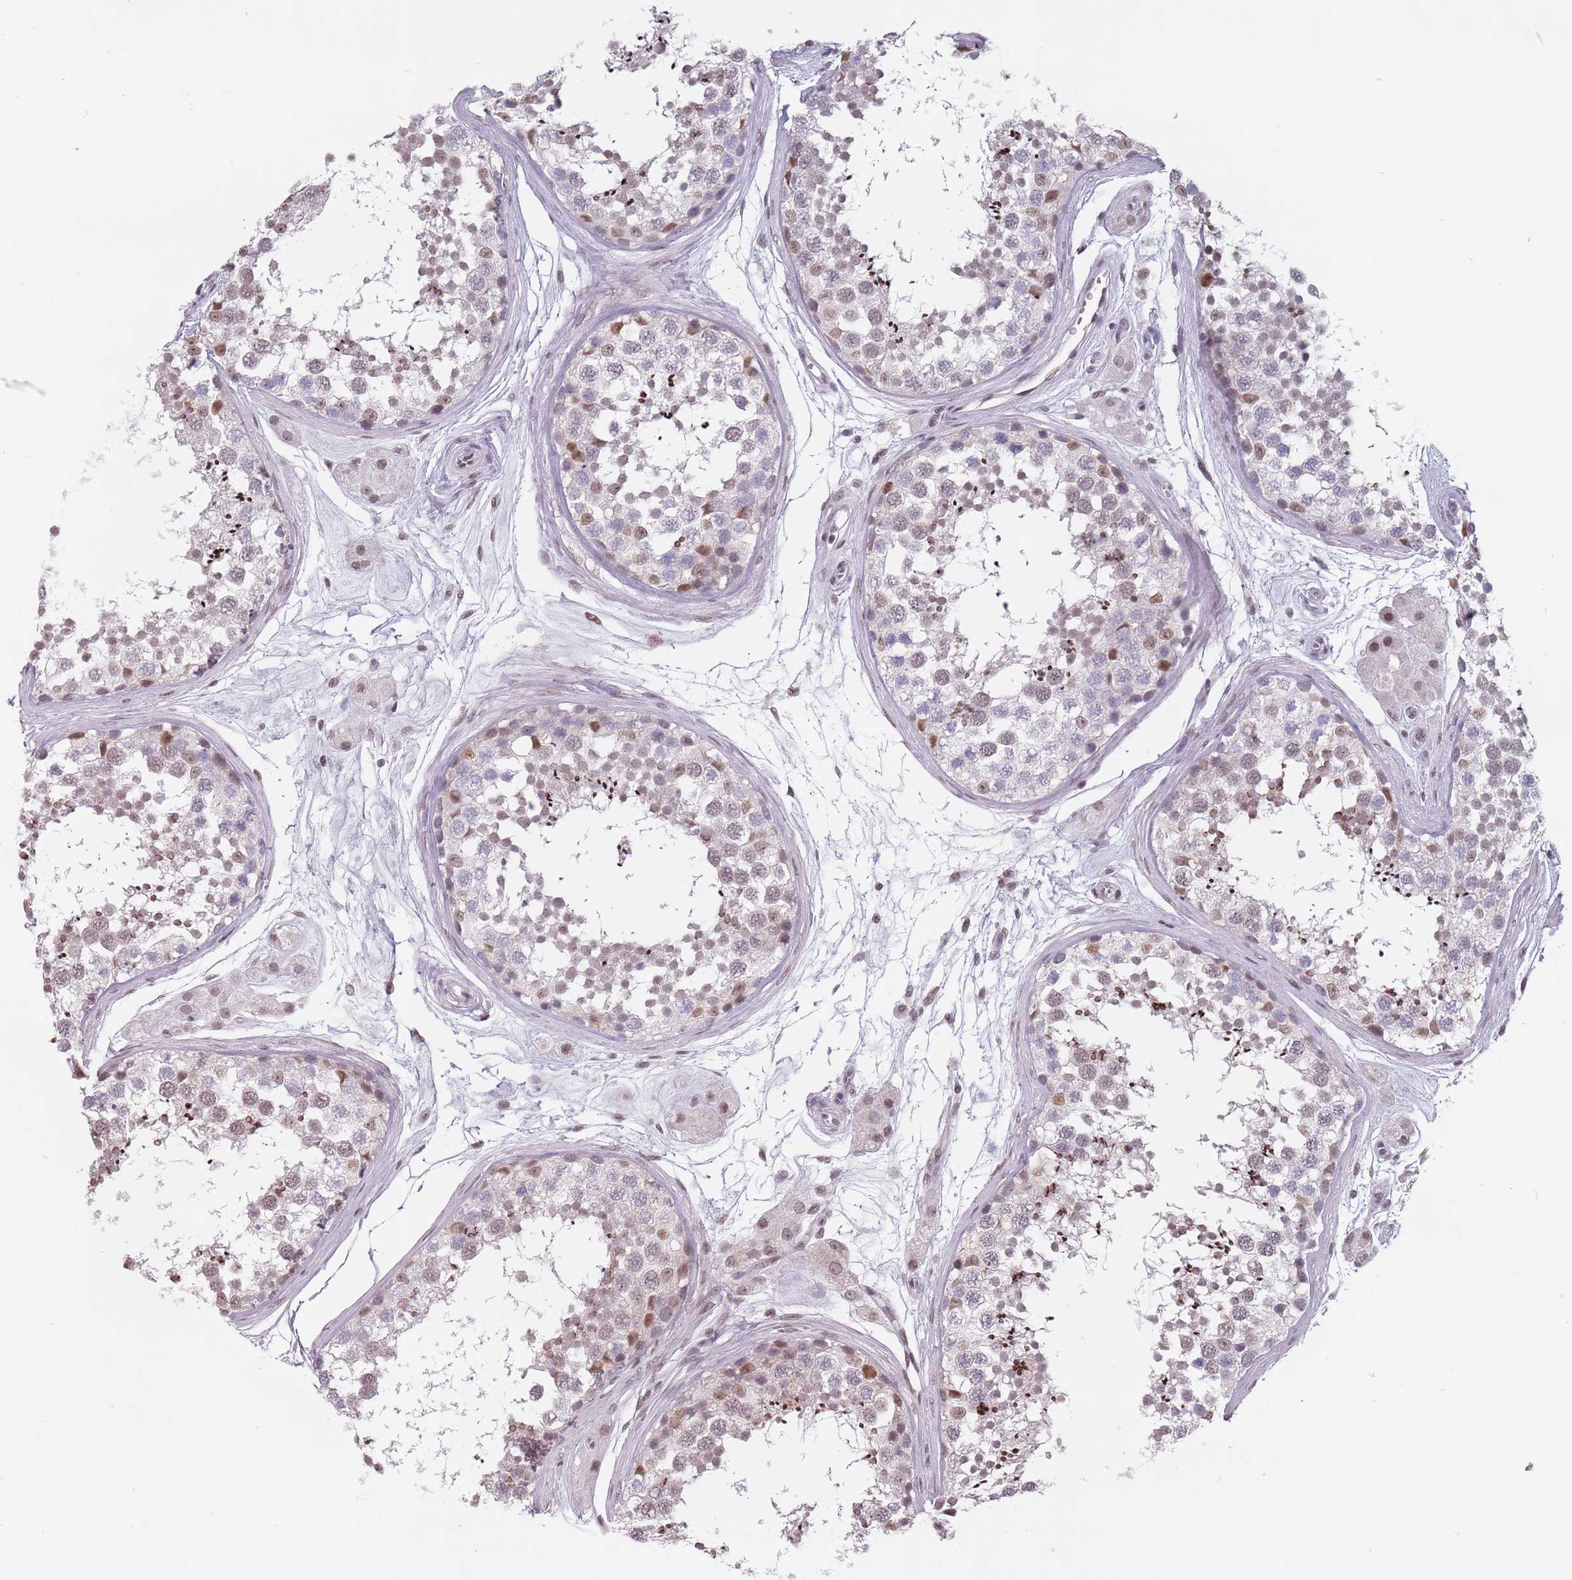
{"staining": {"intensity": "moderate", "quantity": "25%-75%", "location": "nuclear"}, "tissue": "testis", "cell_type": "Cells in seminiferous ducts", "image_type": "normal", "snomed": [{"axis": "morphology", "description": "Normal tissue, NOS"}, {"axis": "topography", "description": "Testis"}], "caption": "The image reveals staining of unremarkable testis, revealing moderate nuclear protein positivity (brown color) within cells in seminiferous ducts. The protein is stained brown, and the nuclei are stained in blue (DAB IHC with brightfield microscopy, high magnification).", "gene": "PTCHD1", "patient": {"sex": "male", "age": 56}}